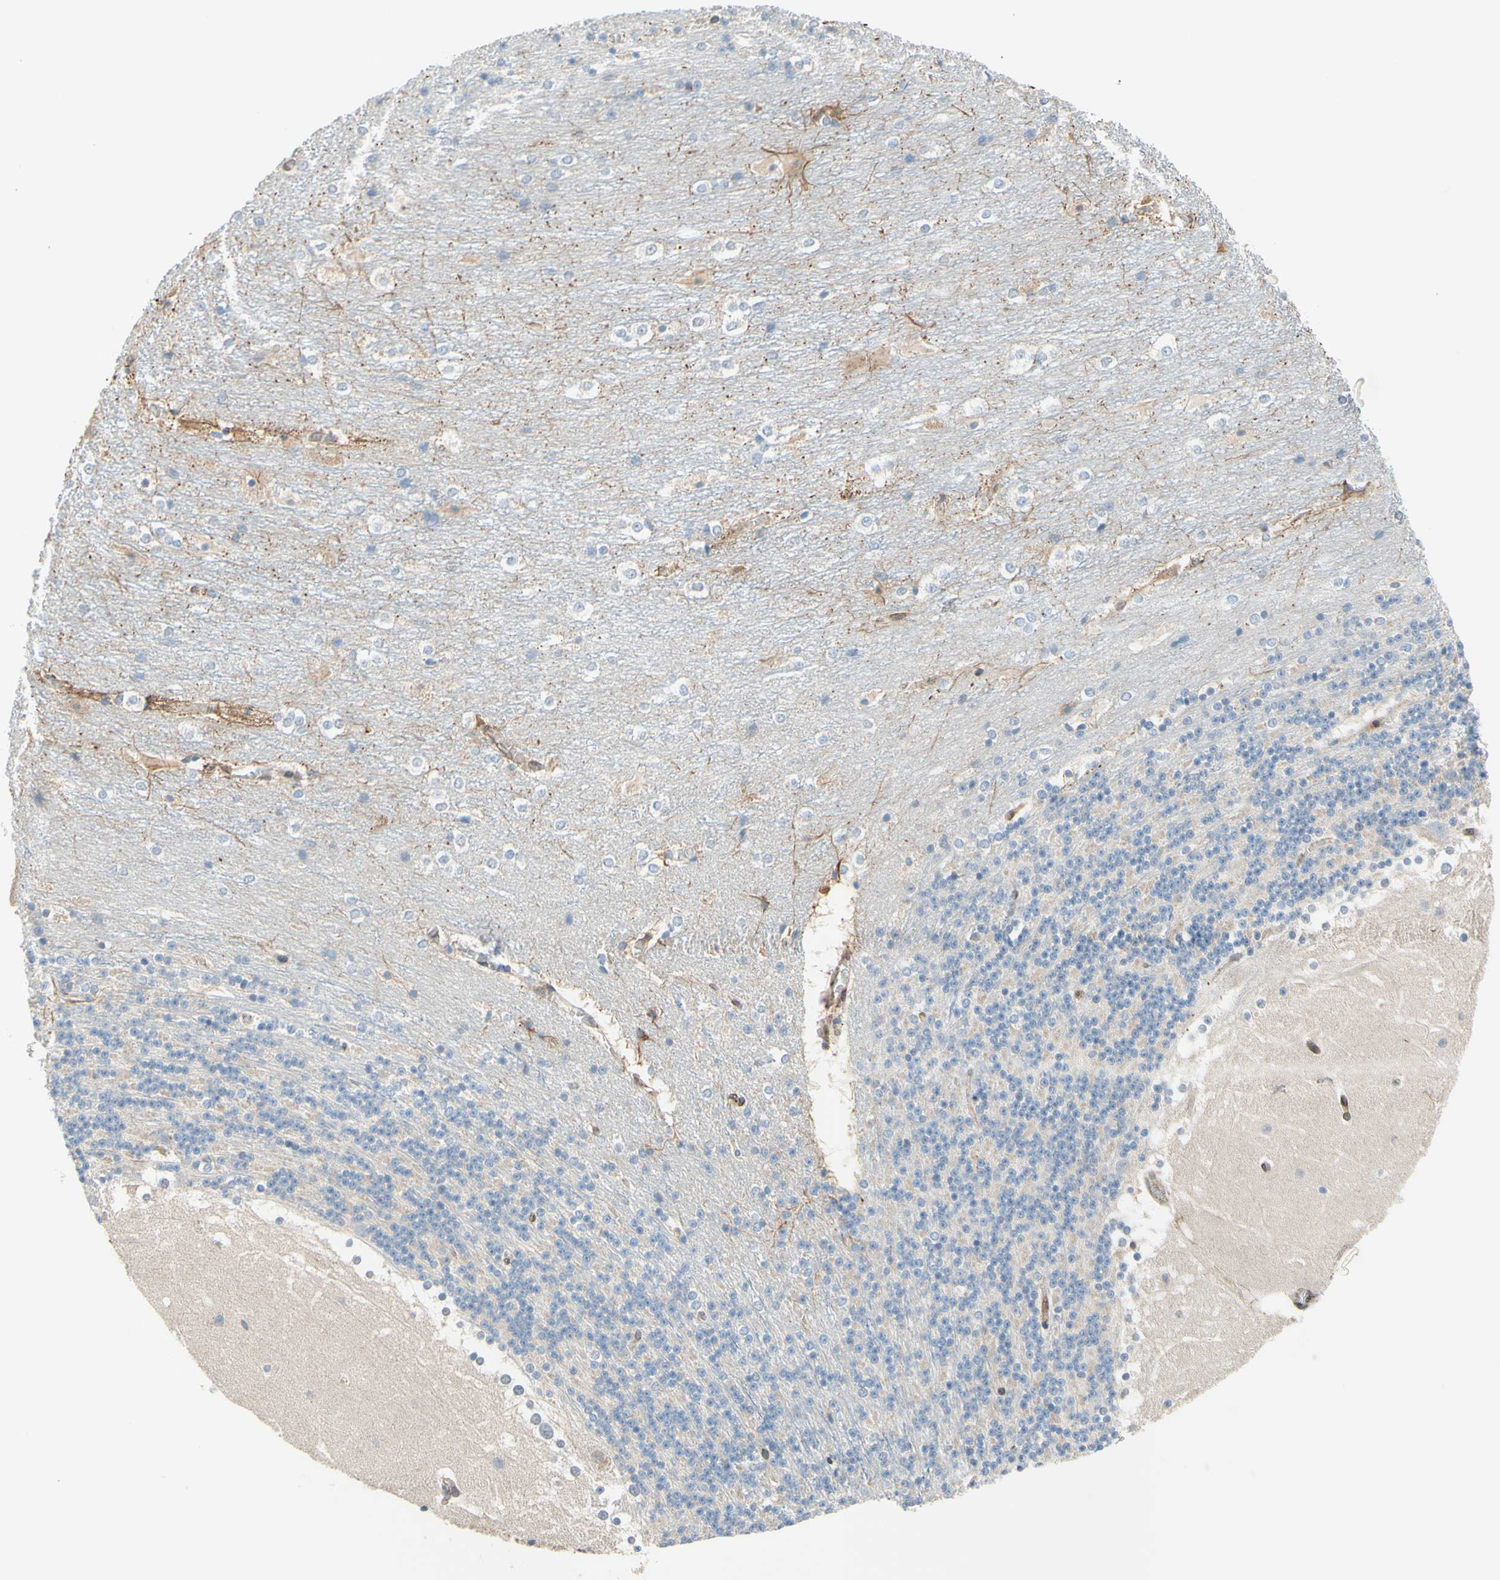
{"staining": {"intensity": "weak", "quantity": "<25%", "location": "cytoplasmic/membranous"}, "tissue": "cerebellum", "cell_type": "Cells in granular layer", "image_type": "normal", "snomed": [{"axis": "morphology", "description": "Normal tissue, NOS"}, {"axis": "topography", "description": "Cerebellum"}], "caption": "Unremarkable cerebellum was stained to show a protein in brown. There is no significant positivity in cells in granular layer. The staining was performed using DAB (3,3'-diaminobenzidine) to visualize the protein expression in brown, while the nuclei were stained in blue with hematoxylin (Magnification: 20x).", "gene": "TRAF2", "patient": {"sex": "female", "age": 19}}